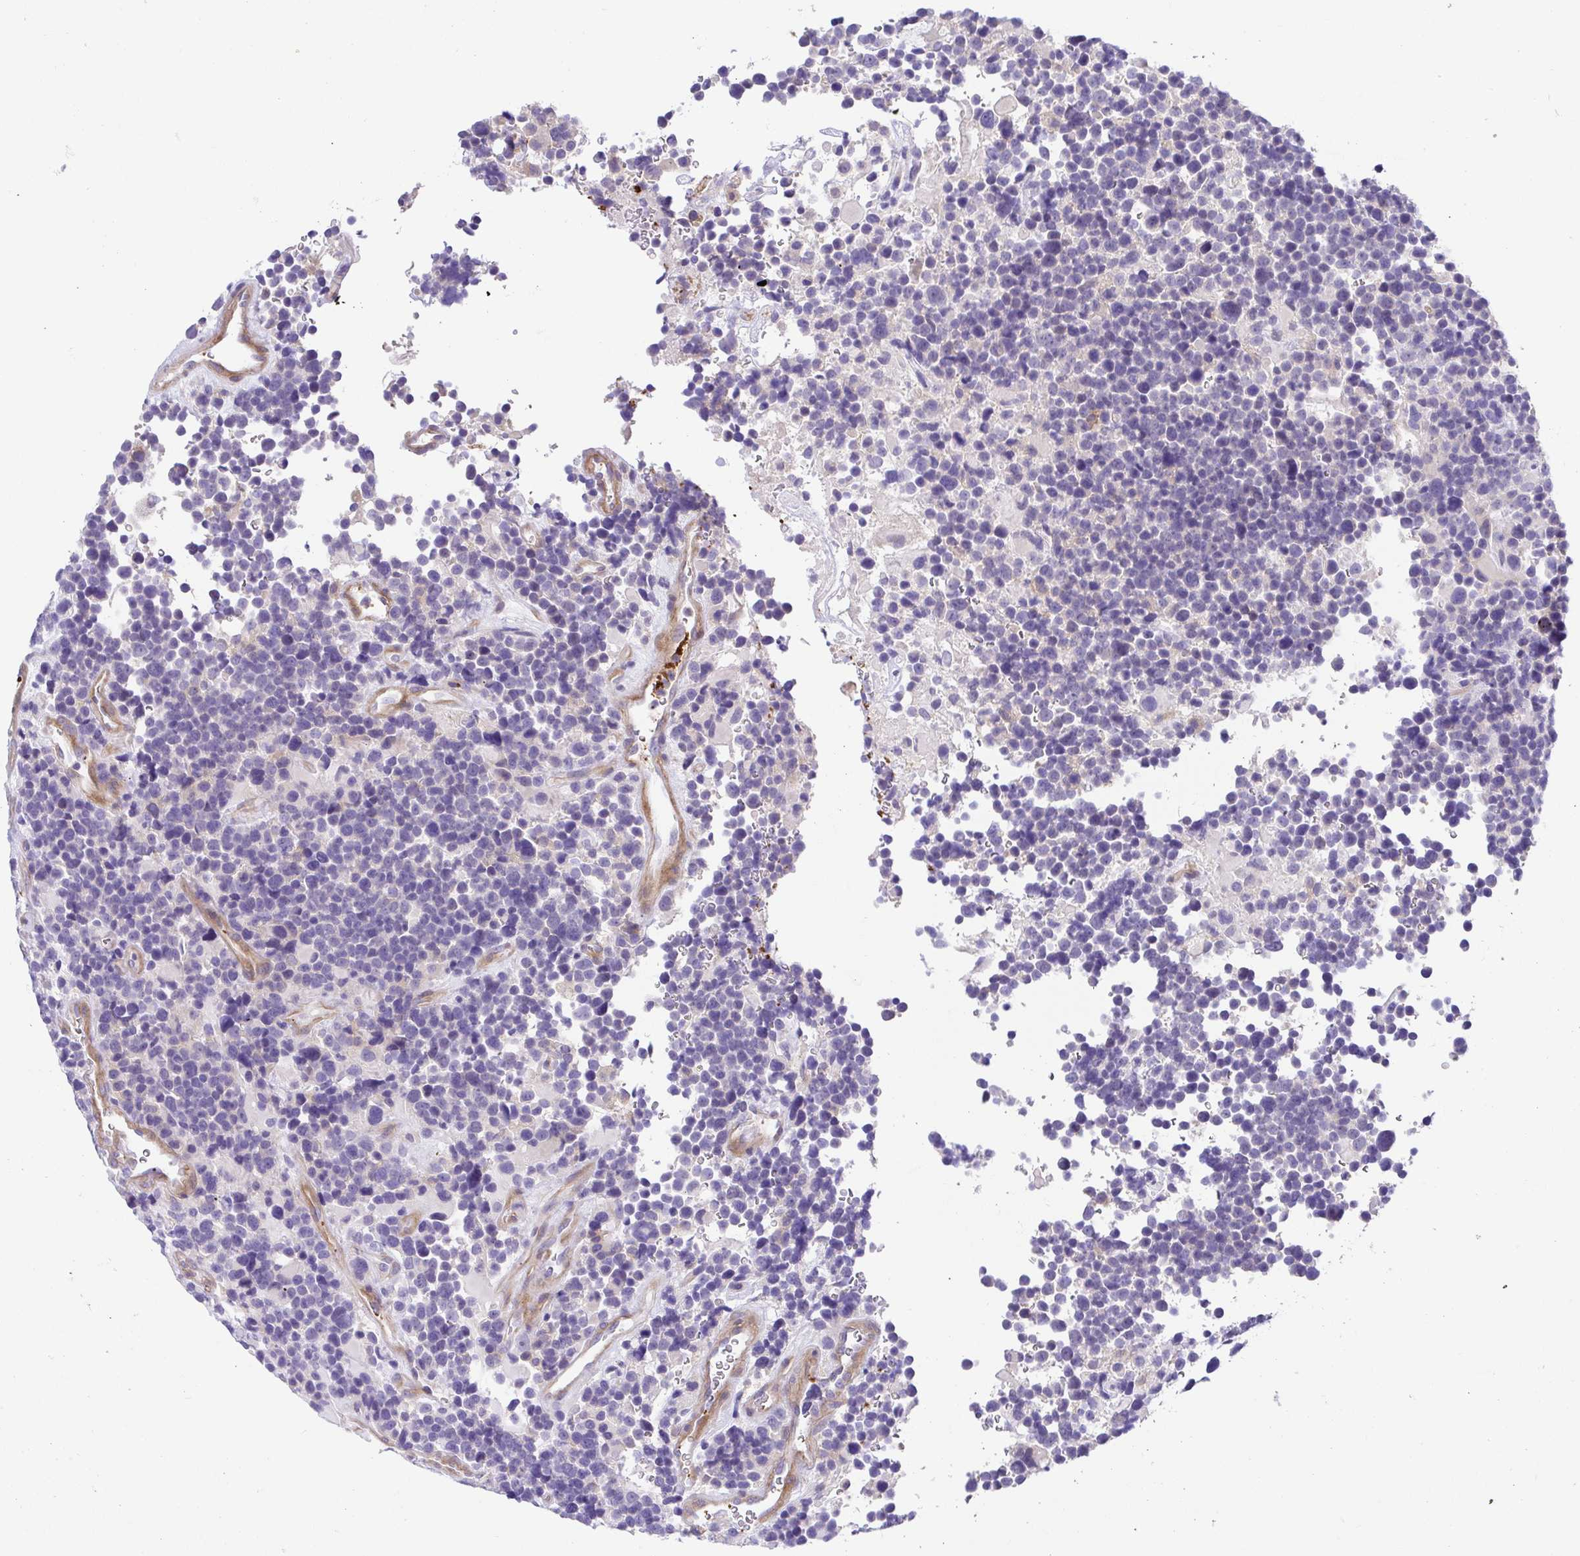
{"staining": {"intensity": "negative", "quantity": "none", "location": "none"}, "tissue": "glioma", "cell_type": "Tumor cells", "image_type": "cancer", "snomed": [{"axis": "morphology", "description": "Glioma, malignant, High grade"}, {"axis": "topography", "description": "Brain"}], "caption": "There is no significant staining in tumor cells of malignant high-grade glioma.", "gene": "PRR14L", "patient": {"sex": "male", "age": 33}}